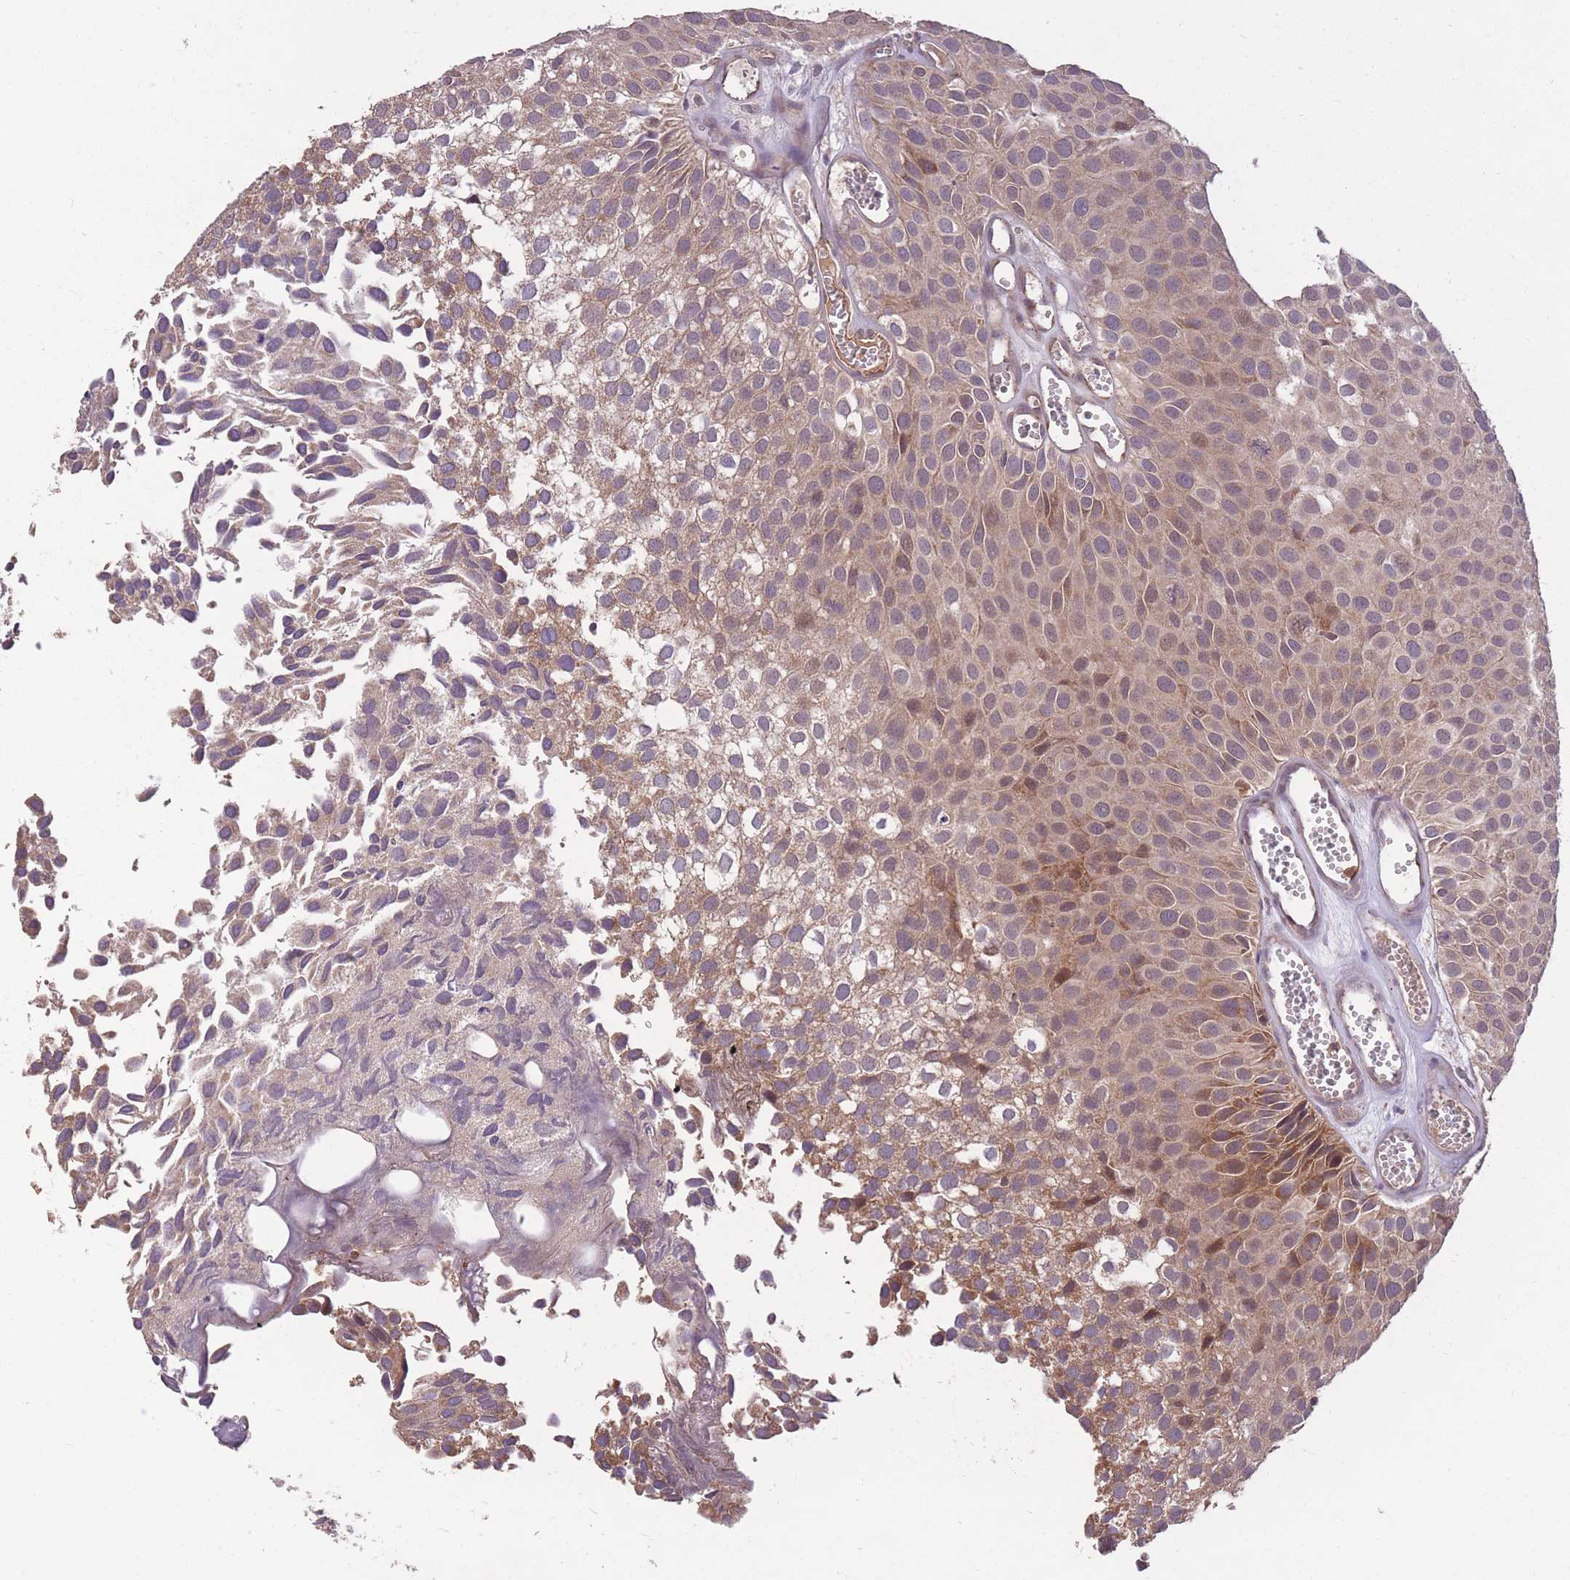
{"staining": {"intensity": "moderate", "quantity": ">75%", "location": "cytoplasmic/membranous"}, "tissue": "urothelial cancer", "cell_type": "Tumor cells", "image_type": "cancer", "snomed": [{"axis": "morphology", "description": "Urothelial carcinoma, Low grade"}, {"axis": "topography", "description": "Urinary bladder"}], "caption": "Human urothelial cancer stained with a protein marker exhibits moderate staining in tumor cells.", "gene": "IGF2BP2", "patient": {"sex": "male", "age": 88}}